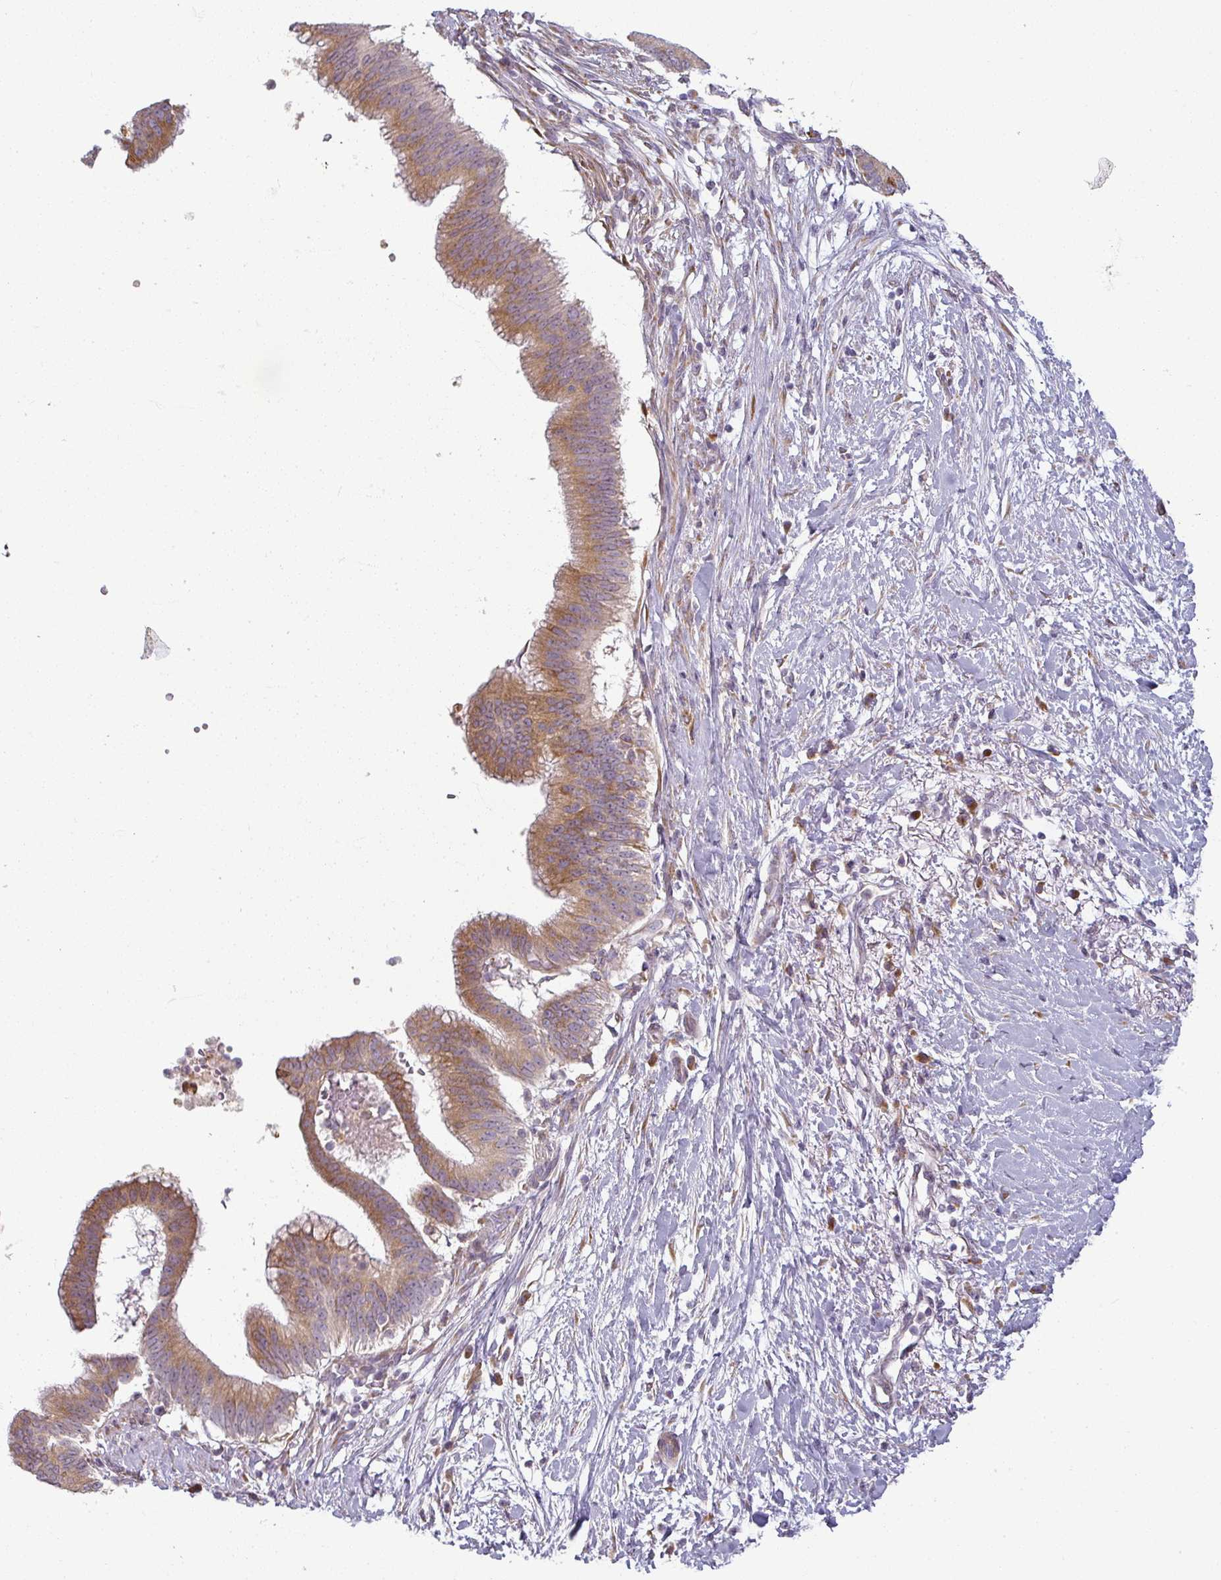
{"staining": {"intensity": "moderate", "quantity": ">75%", "location": "cytoplasmic/membranous"}, "tissue": "pancreatic cancer", "cell_type": "Tumor cells", "image_type": "cancer", "snomed": [{"axis": "morphology", "description": "Adenocarcinoma, NOS"}, {"axis": "topography", "description": "Pancreas"}], "caption": "Immunohistochemical staining of human pancreatic cancer exhibits medium levels of moderate cytoplasmic/membranous positivity in approximately >75% of tumor cells.", "gene": "CCDC144A", "patient": {"sex": "male", "age": 68}}